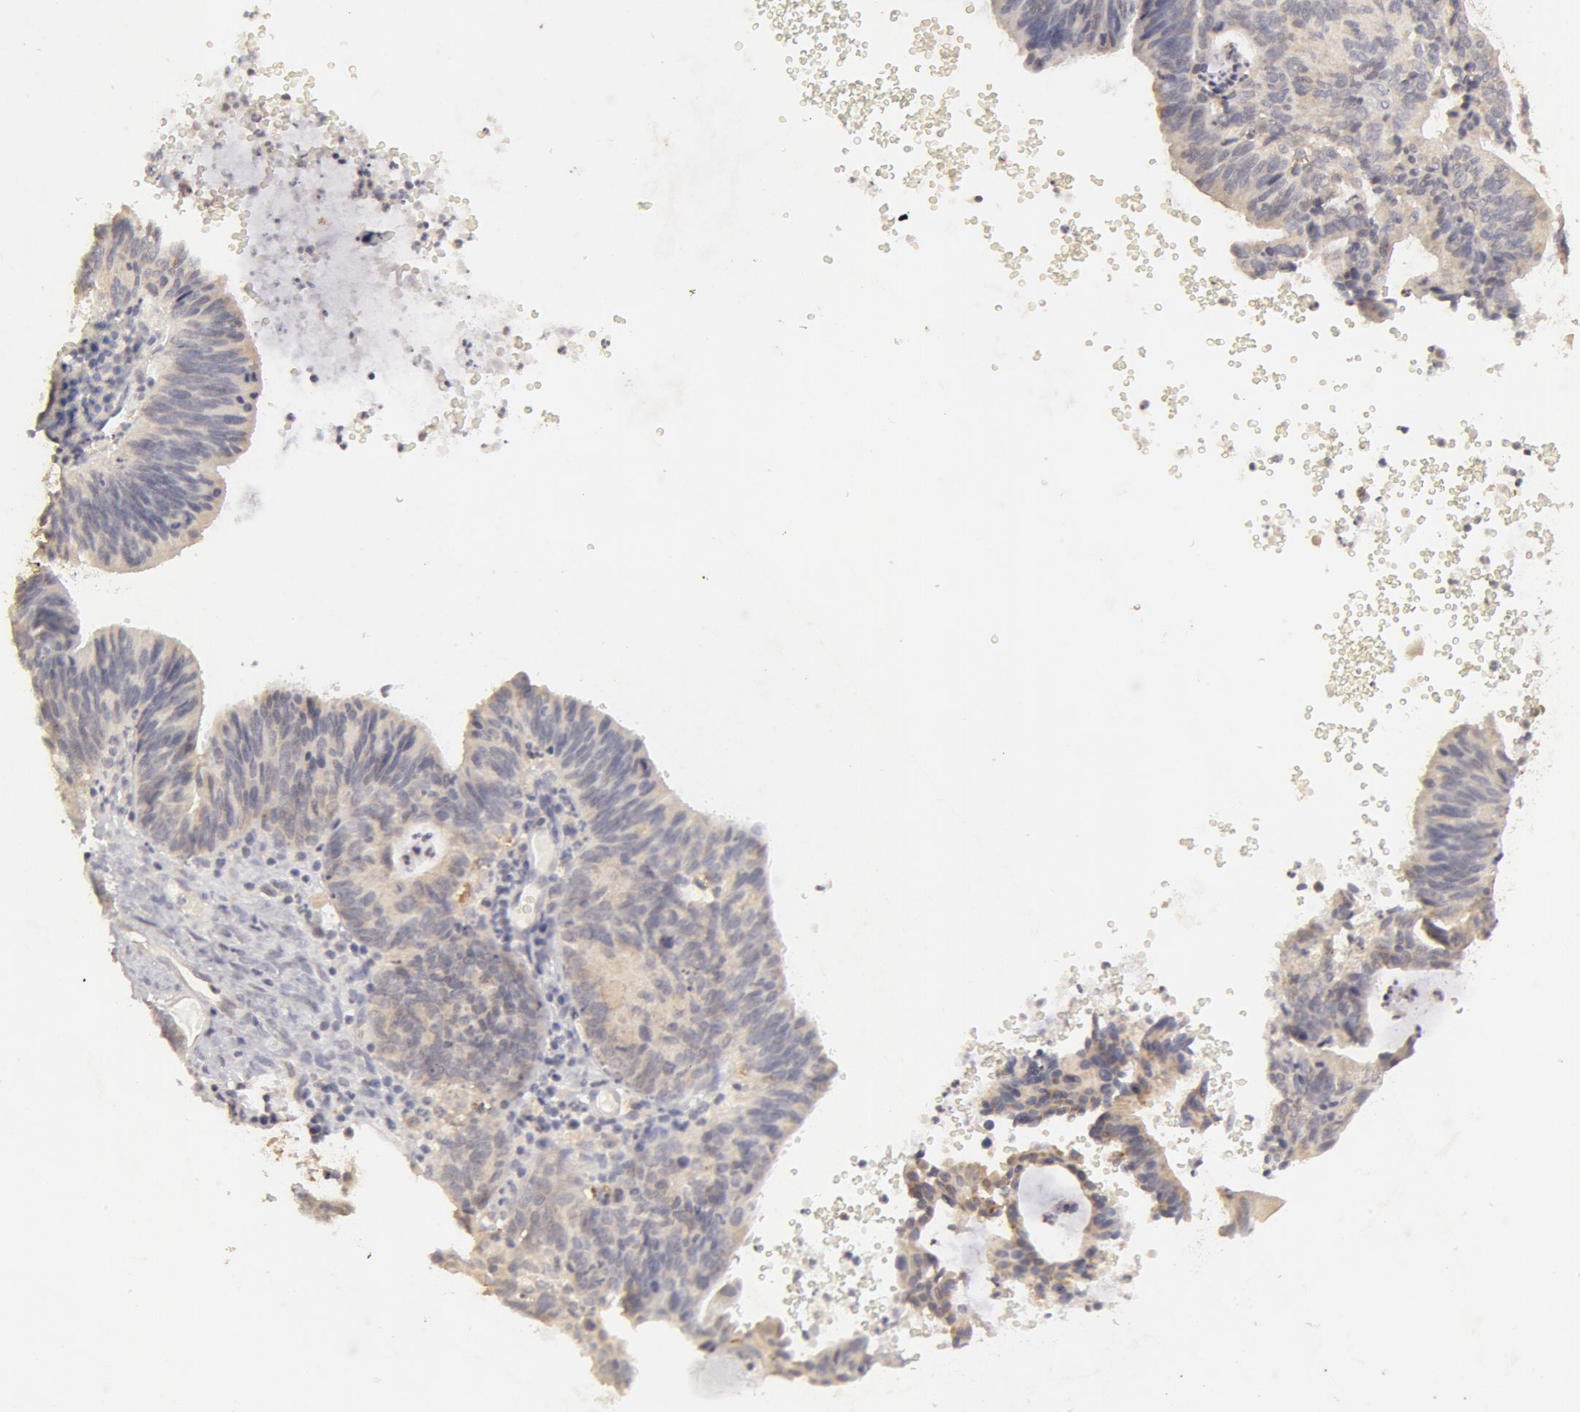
{"staining": {"intensity": "negative", "quantity": "none", "location": "none"}, "tissue": "ovarian cancer", "cell_type": "Tumor cells", "image_type": "cancer", "snomed": [{"axis": "morphology", "description": "Carcinoma, endometroid"}, {"axis": "topography", "description": "Ovary"}], "caption": "A high-resolution histopathology image shows IHC staining of ovarian cancer, which shows no significant staining in tumor cells.", "gene": "ADPRH", "patient": {"sex": "female", "age": 52}}